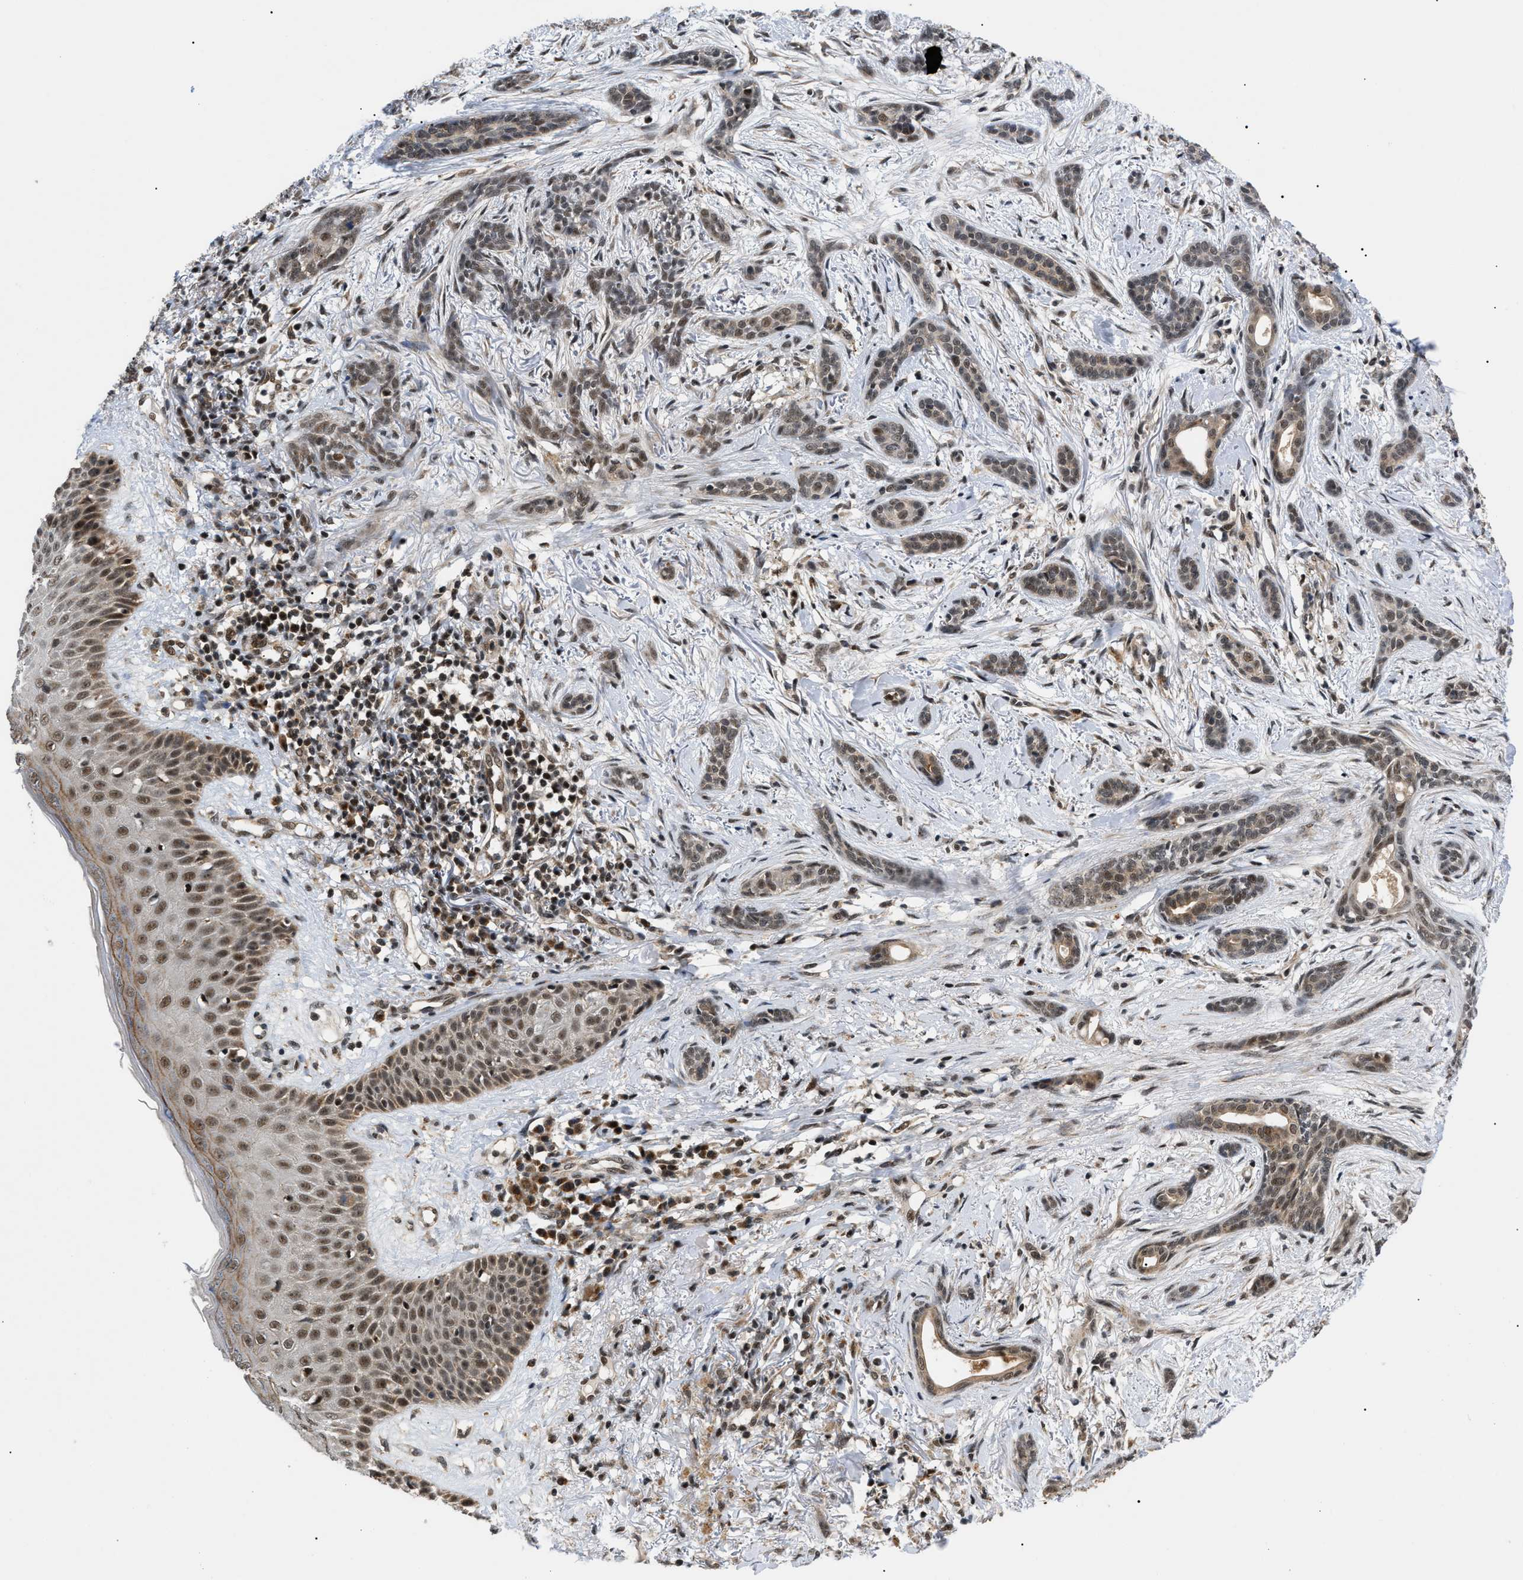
{"staining": {"intensity": "weak", "quantity": "25%-75%", "location": "nuclear"}, "tissue": "skin cancer", "cell_type": "Tumor cells", "image_type": "cancer", "snomed": [{"axis": "morphology", "description": "Basal cell carcinoma"}, {"axis": "morphology", "description": "Adnexal tumor, benign"}, {"axis": "topography", "description": "Skin"}], "caption": "Tumor cells reveal weak nuclear positivity in approximately 25%-75% of cells in skin cancer (basal cell carcinoma).", "gene": "ZBTB11", "patient": {"sex": "female", "age": 42}}